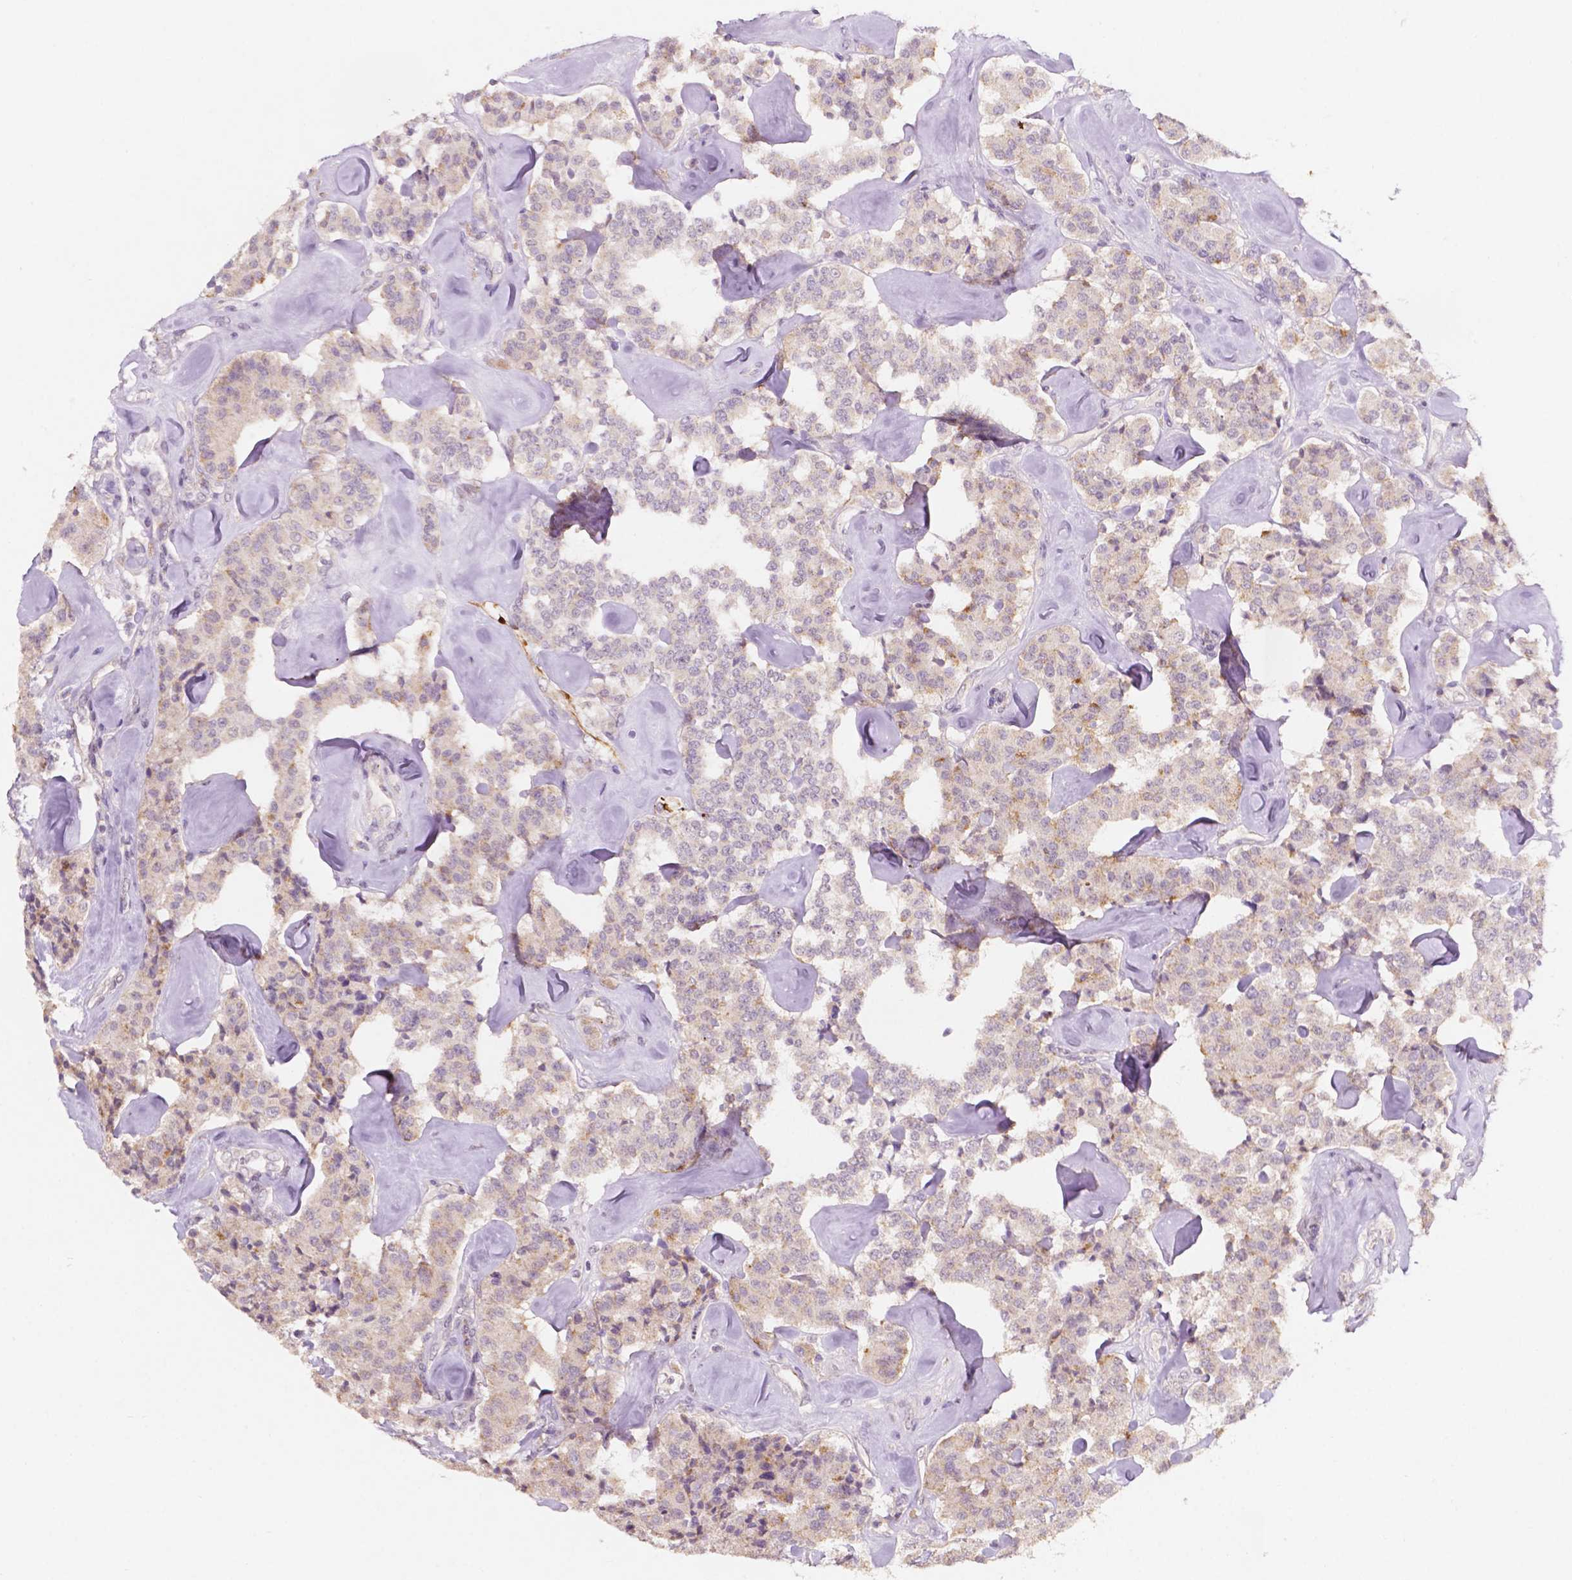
{"staining": {"intensity": "weak", "quantity": "<25%", "location": "cytoplasmic/membranous"}, "tissue": "carcinoid", "cell_type": "Tumor cells", "image_type": "cancer", "snomed": [{"axis": "morphology", "description": "Carcinoid, malignant, NOS"}, {"axis": "topography", "description": "Pancreas"}], "caption": "Immunohistochemistry (IHC) of human malignant carcinoid exhibits no positivity in tumor cells.", "gene": "SIRT2", "patient": {"sex": "male", "age": 41}}